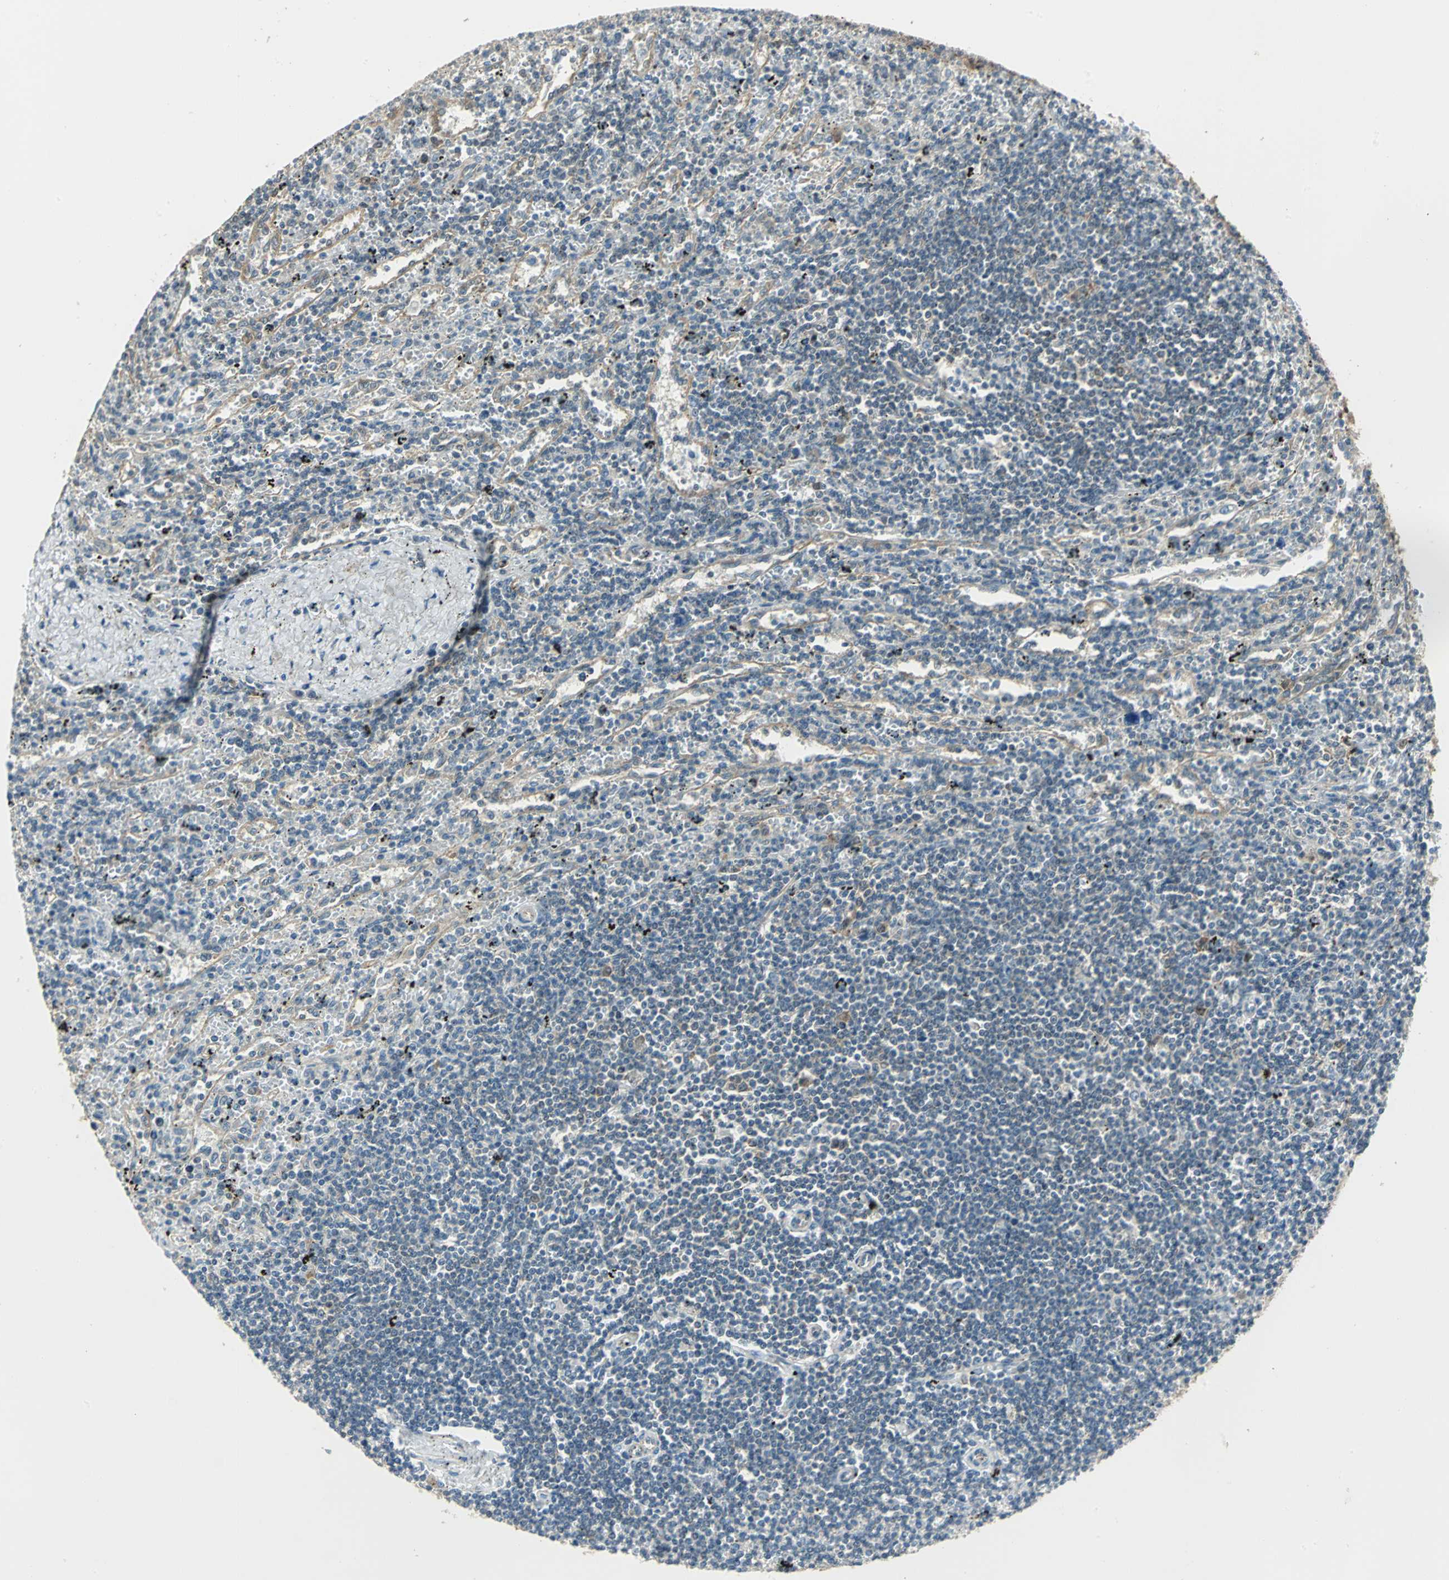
{"staining": {"intensity": "negative", "quantity": "none", "location": "none"}, "tissue": "lymphoma", "cell_type": "Tumor cells", "image_type": "cancer", "snomed": [{"axis": "morphology", "description": "Malignant lymphoma, non-Hodgkin's type, Low grade"}, {"axis": "topography", "description": "Spleen"}], "caption": "This histopathology image is of malignant lymphoma, non-Hodgkin's type (low-grade) stained with immunohistochemistry to label a protein in brown with the nuclei are counter-stained blue. There is no staining in tumor cells.", "gene": "DDX5", "patient": {"sex": "male", "age": 76}}